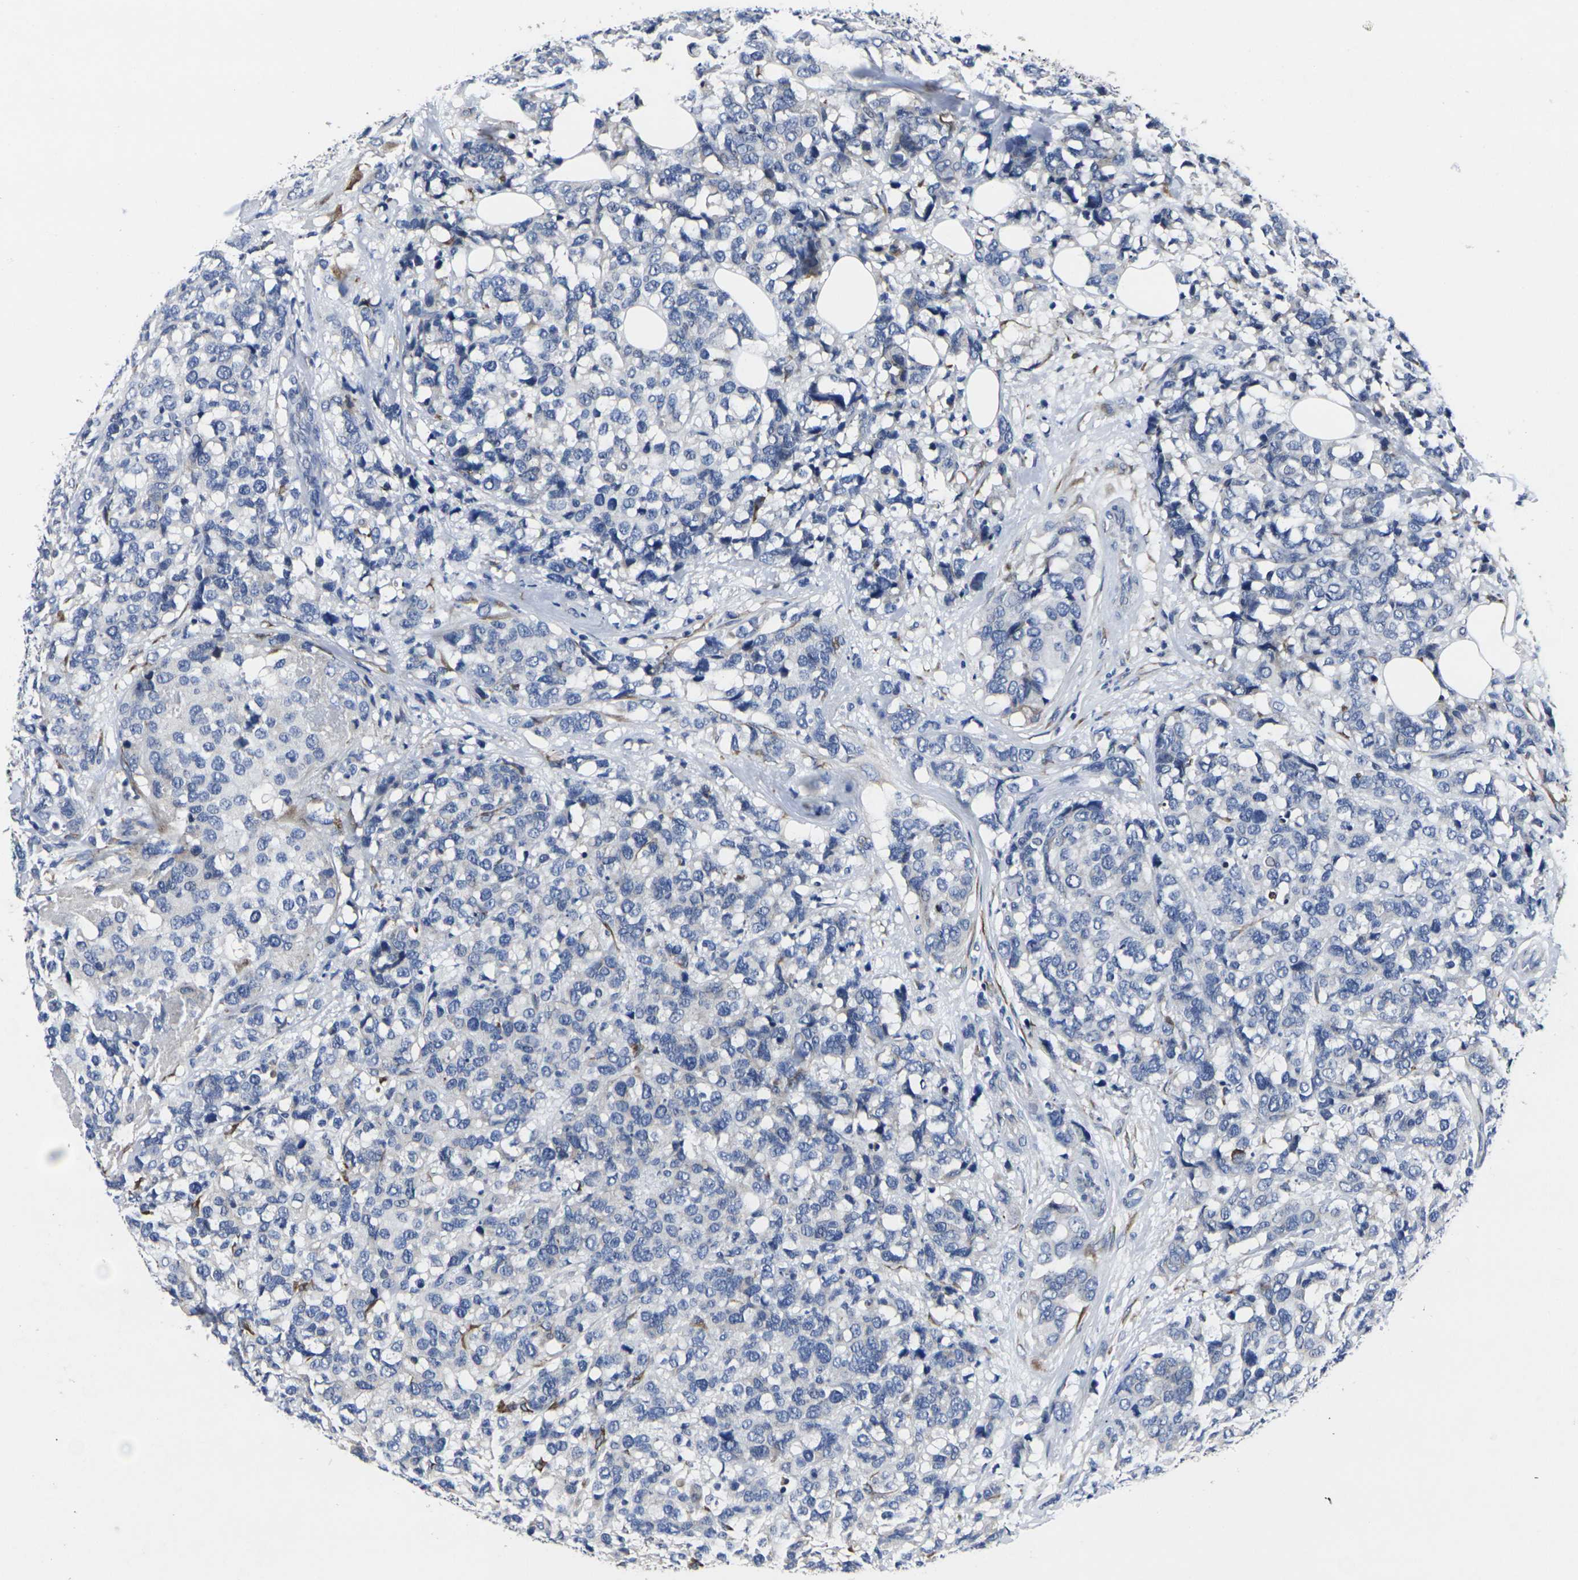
{"staining": {"intensity": "negative", "quantity": "none", "location": "none"}, "tissue": "breast cancer", "cell_type": "Tumor cells", "image_type": "cancer", "snomed": [{"axis": "morphology", "description": "Lobular carcinoma"}, {"axis": "topography", "description": "Breast"}], "caption": "Lobular carcinoma (breast) was stained to show a protein in brown. There is no significant positivity in tumor cells.", "gene": "CYP2C8", "patient": {"sex": "female", "age": 59}}